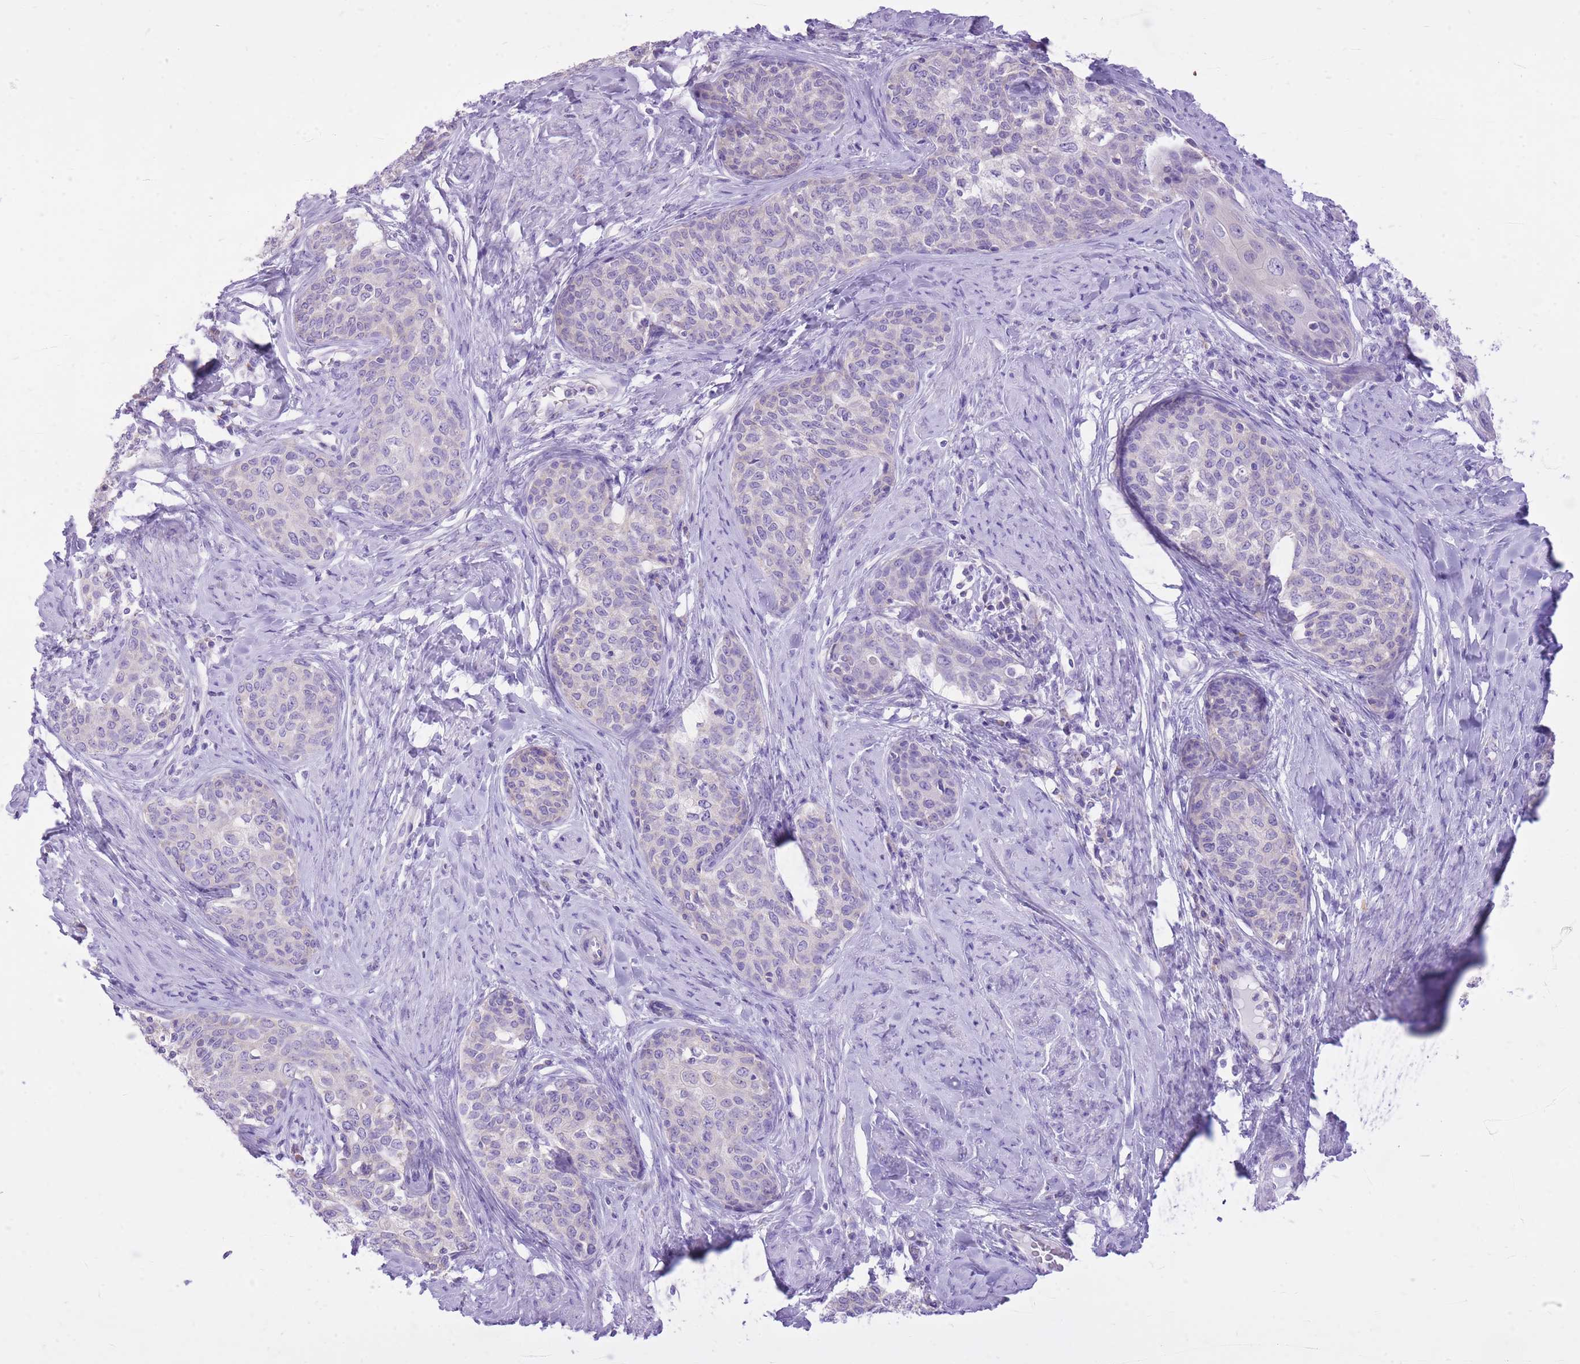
{"staining": {"intensity": "negative", "quantity": "none", "location": "none"}, "tissue": "cervical cancer", "cell_type": "Tumor cells", "image_type": "cancer", "snomed": [{"axis": "morphology", "description": "Squamous cell carcinoma, NOS"}, {"axis": "morphology", "description": "Adenocarcinoma, NOS"}, {"axis": "topography", "description": "Cervix"}], "caption": "Histopathology image shows no significant protein staining in tumor cells of squamous cell carcinoma (cervical).", "gene": "SLC4A4", "patient": {"sex": "female", "age": 52}}